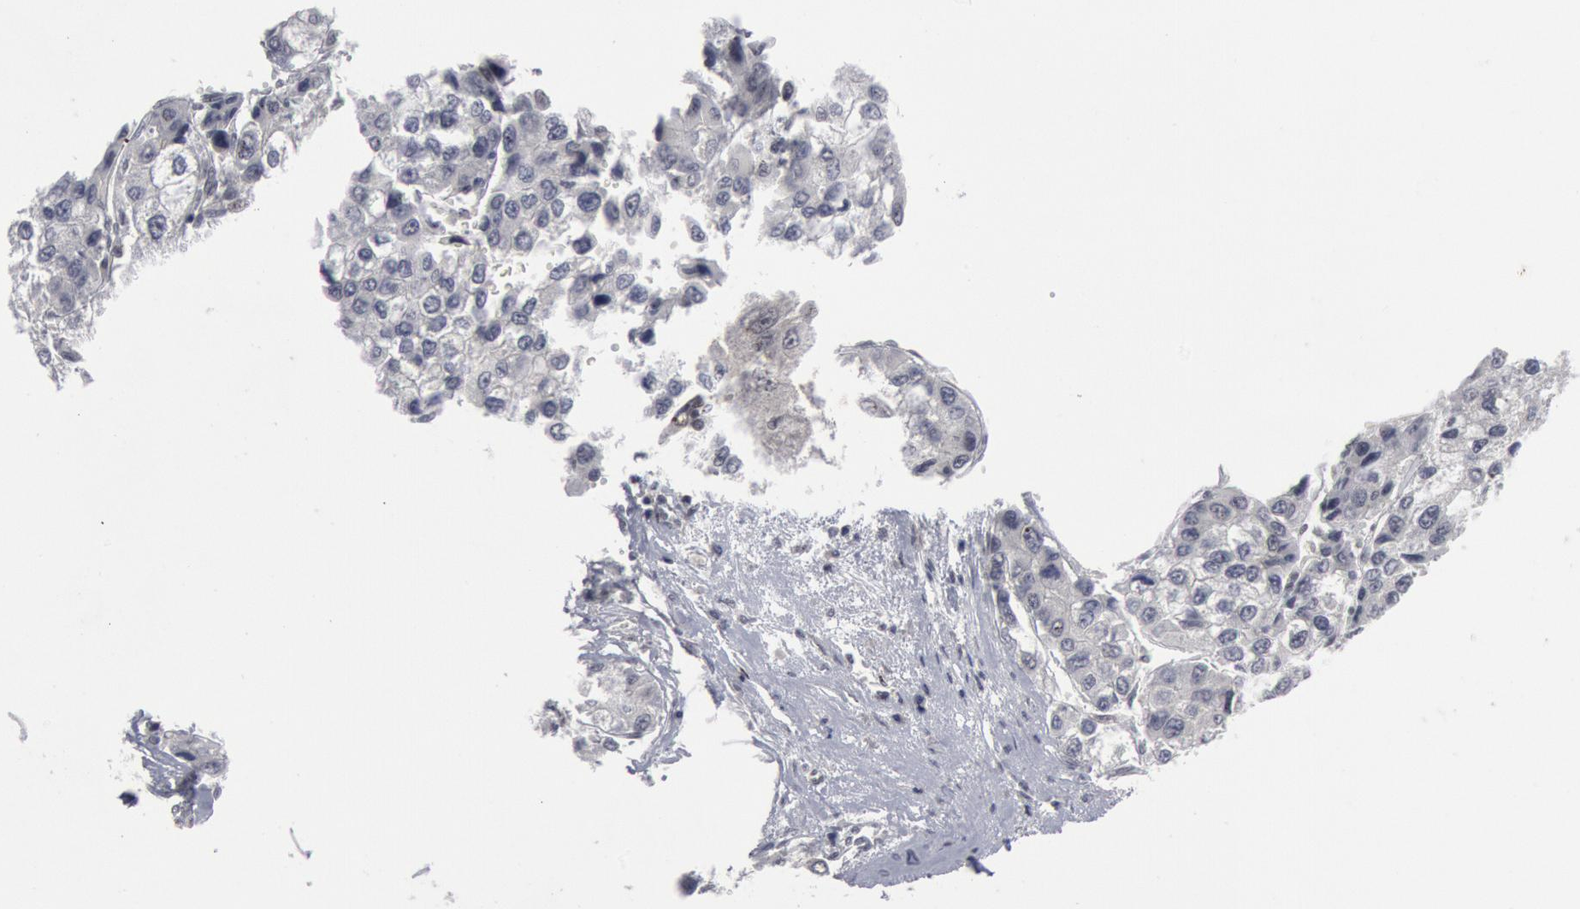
{"staining": {"intensity": "negative", "quantity": "none", "location": "none"}, "tissue": "liver cancer", "cell_type": "Tumor cells", "image_type": "cancer", "snomed": [{"axis": "morphology", "description": "Carcinoma, Hepatocellular, NOS"}, {"axis": "topography", "description": "Liver"}], "caption": "An image of hepatocellular carcinoma (liver) stained for a protein demonstrates no brown staining in tumor cells.", "gene": "FOXO1", "patient": {"sex": "female", "age": 66}}